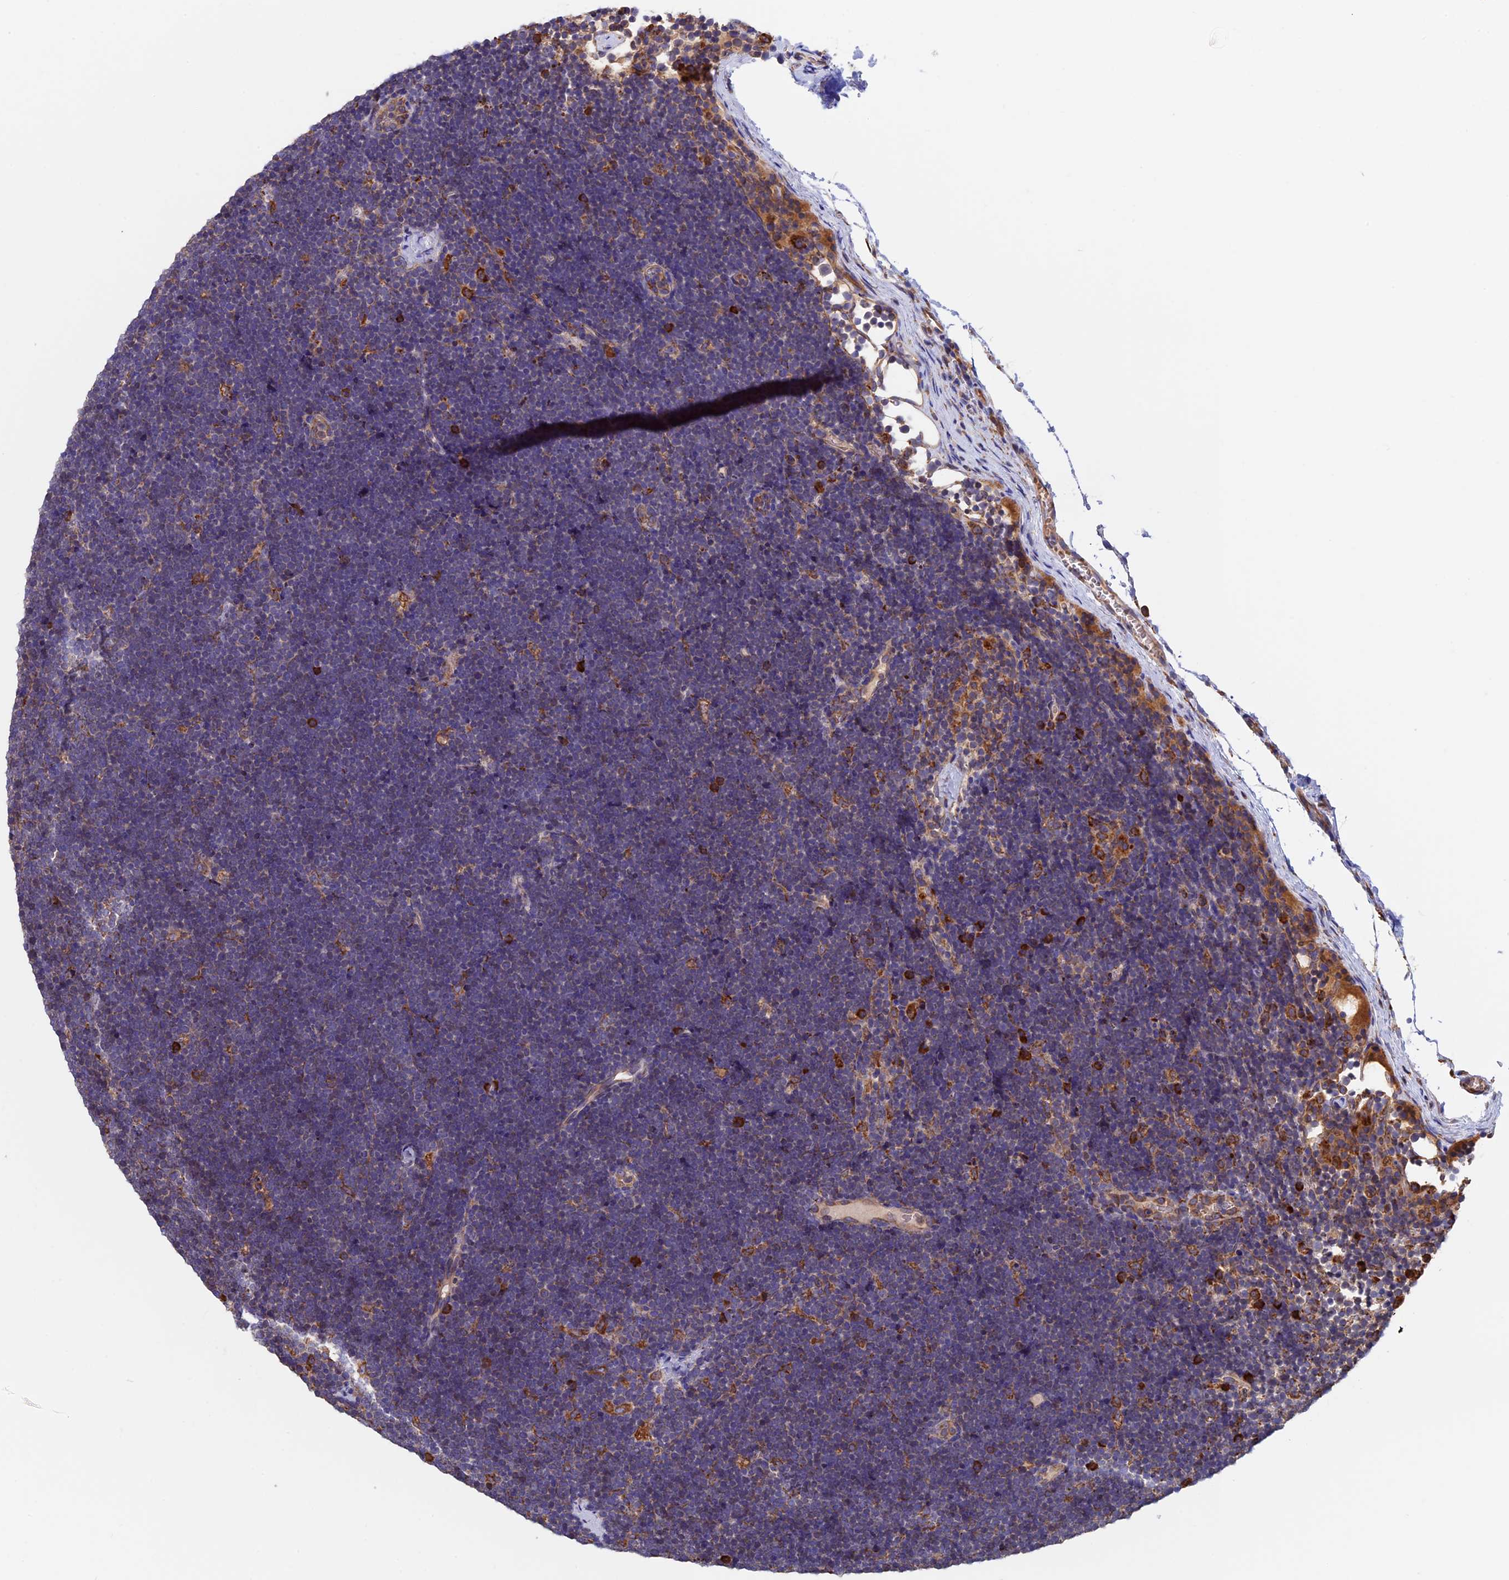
{"staining": {"intensity": "negative", "quantity": "none", "location": "none"}, "tissue": "lymphoma", "cell_type": "Tumor cells", "image_type": "cancer", "snomed": [{"axis": "morphology", "description": "Malignant lymphoma, non-Hodgkin's type, High grade"}, {"axis": "topography", "description": "Lymph node"}], "caption": "Immunohistochemistry micrograph of high-grade malignant lymphoma, non-Hodgkin's type stained for a protein (brown), which exhibits no expression in tumor cells.", "gene": "BTBD3", "patient": {"sex": "male", "age": 13}}